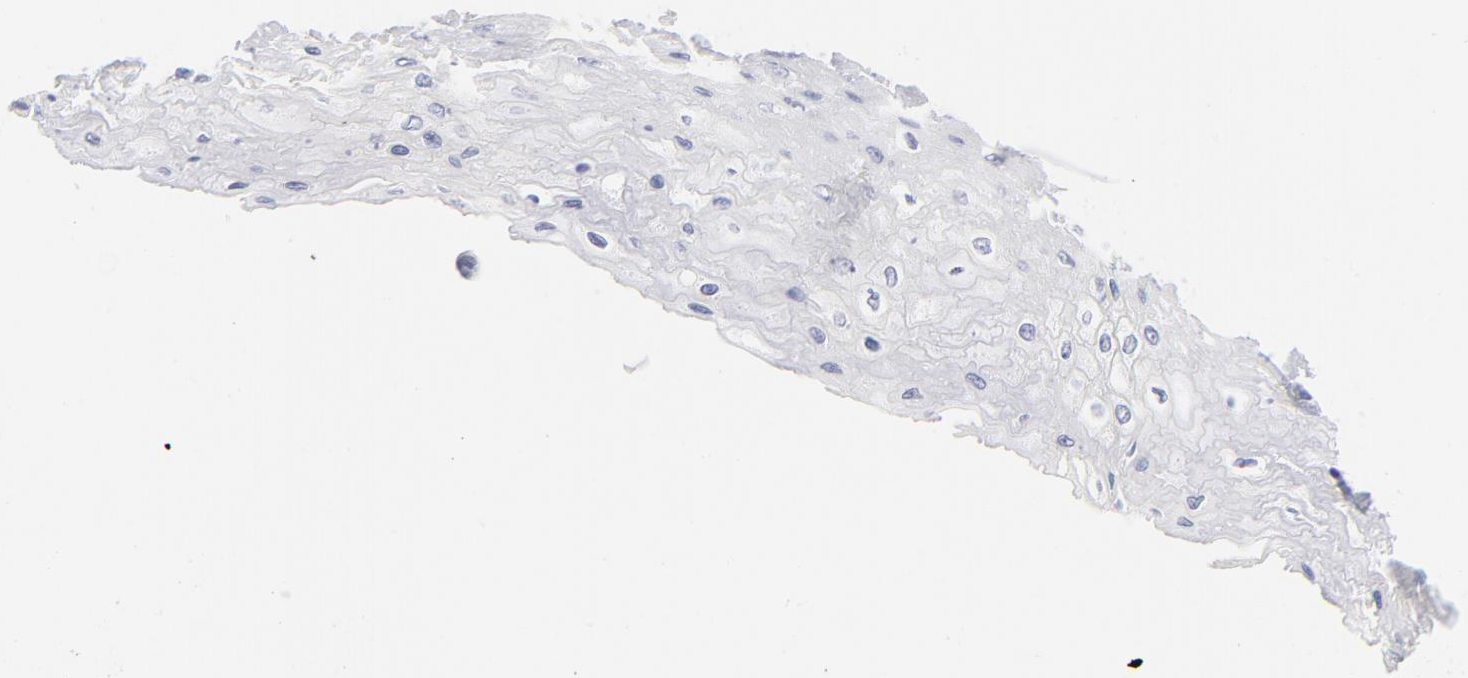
{"staining": {"intensity": "negative", "quantity": "none", "location": "none"}, "tissue": "esophagus", "cell_type": "Squamous epithelial cells", "image_type": "normal", "snomed": [{"axis": "morphology", "description": "Normal tissue, NOS"}, {"axis": "topography", "description": "Esophagus"}], "caption": "Esophagus was stained to show a protein in brown. There is no significant expression in squamous epithelial cells.", "gene": "ARRB1", "patient": {"sex": "female", "age": 72}}